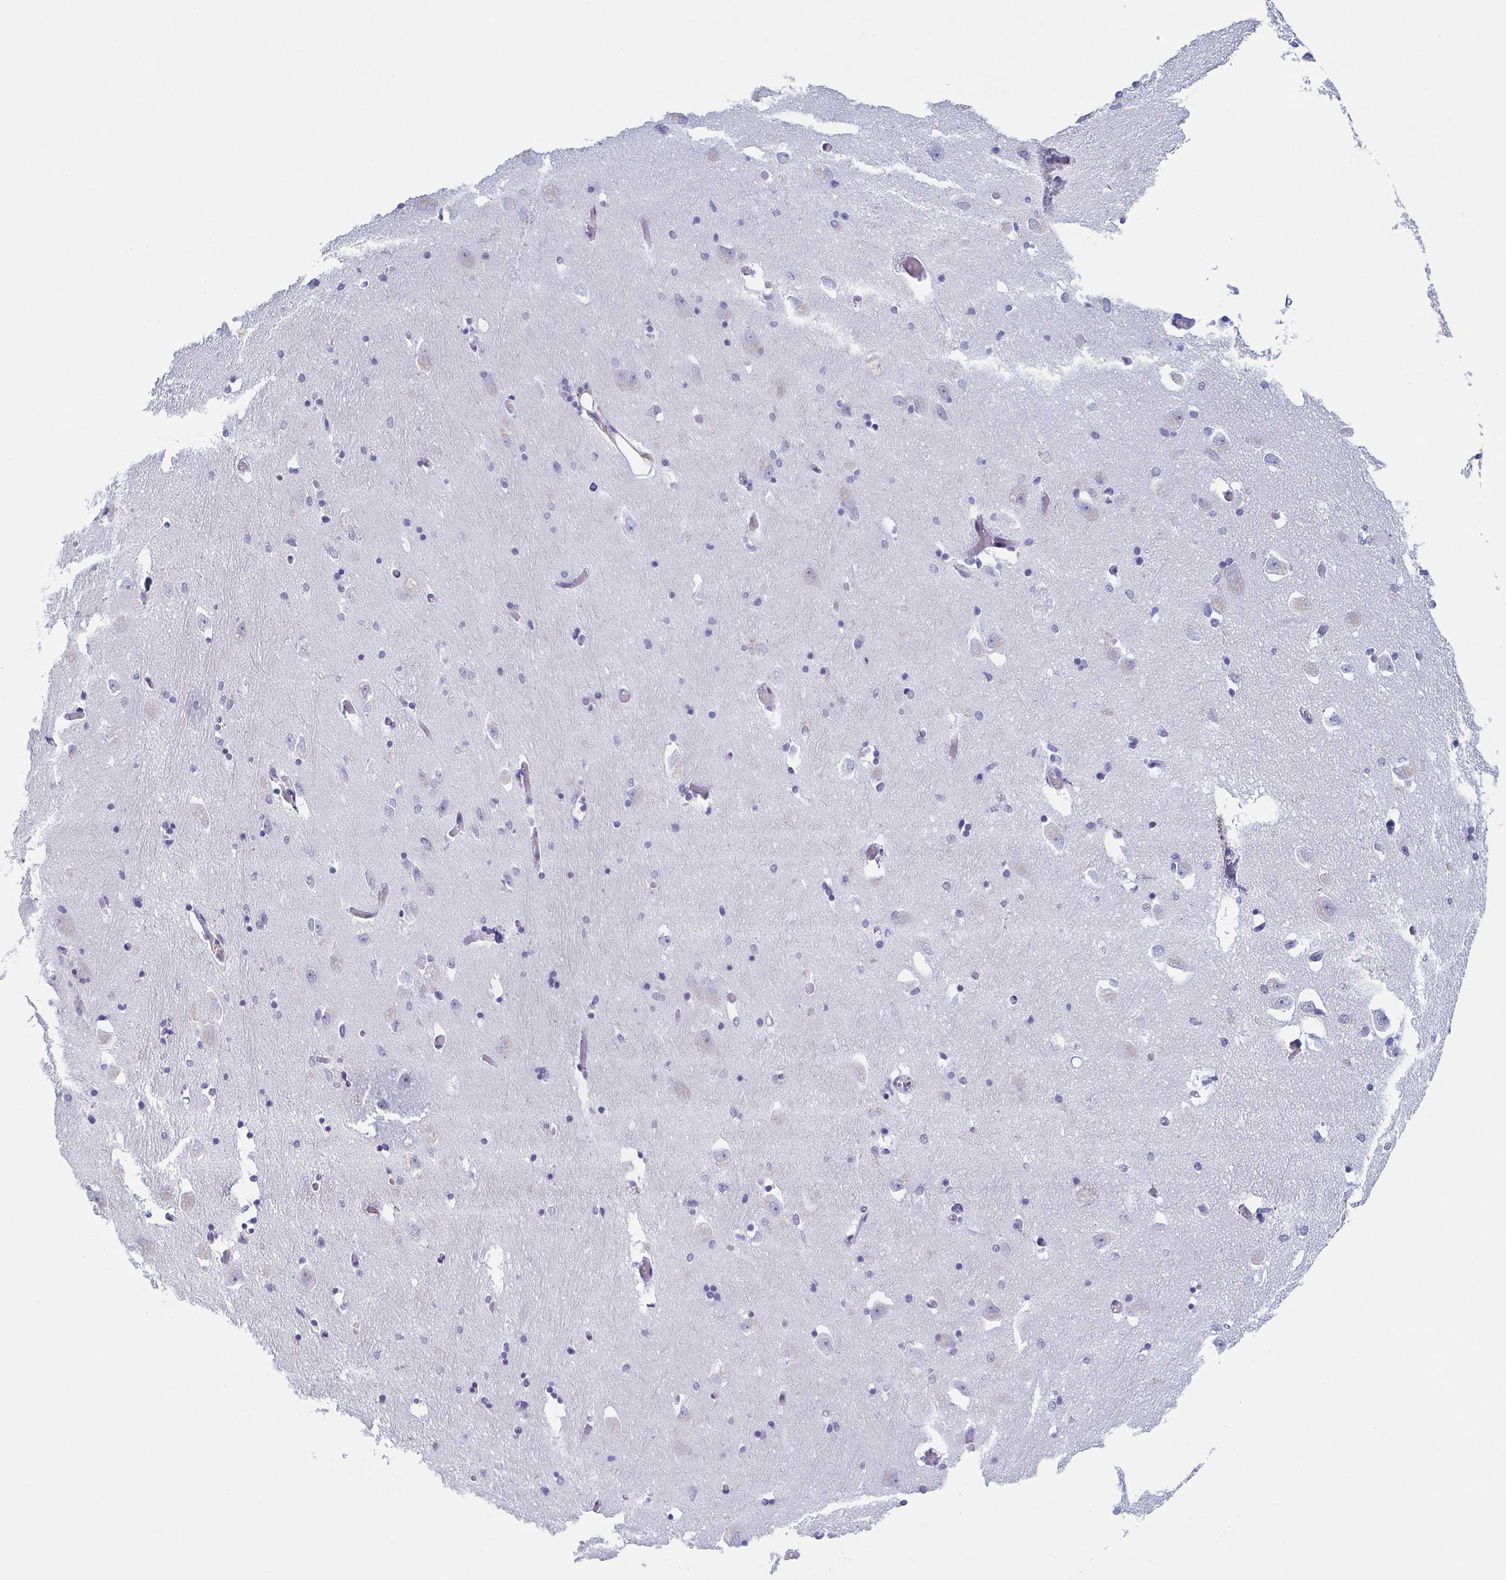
{"staining": {"intensity": "negative", "quantity": "none", "location": "none"}, "tissue": "caudate", "cell_type": "Glial cells", "image_type": "normal", "snomed": [{"axis": "morphology", "description": "Normal tissue, NOS"}, {"axis": "topography", "description": "Lateral ventricle wall"}, {"axis": "topography", "description": "Hippocampus"}], "caption": "This is a image of immunohistochemistry staining of benign caudate, which shows no staining in glial cells. The staining was performed using DAB (3,3'-diaminobenzidine) to visualize the protein expression in brown, while the nuclei were stained in blue with hematoxylin (Magnification: 20x).", "gene": "REG4", "patient": {"sex": "female", "age": 63}}